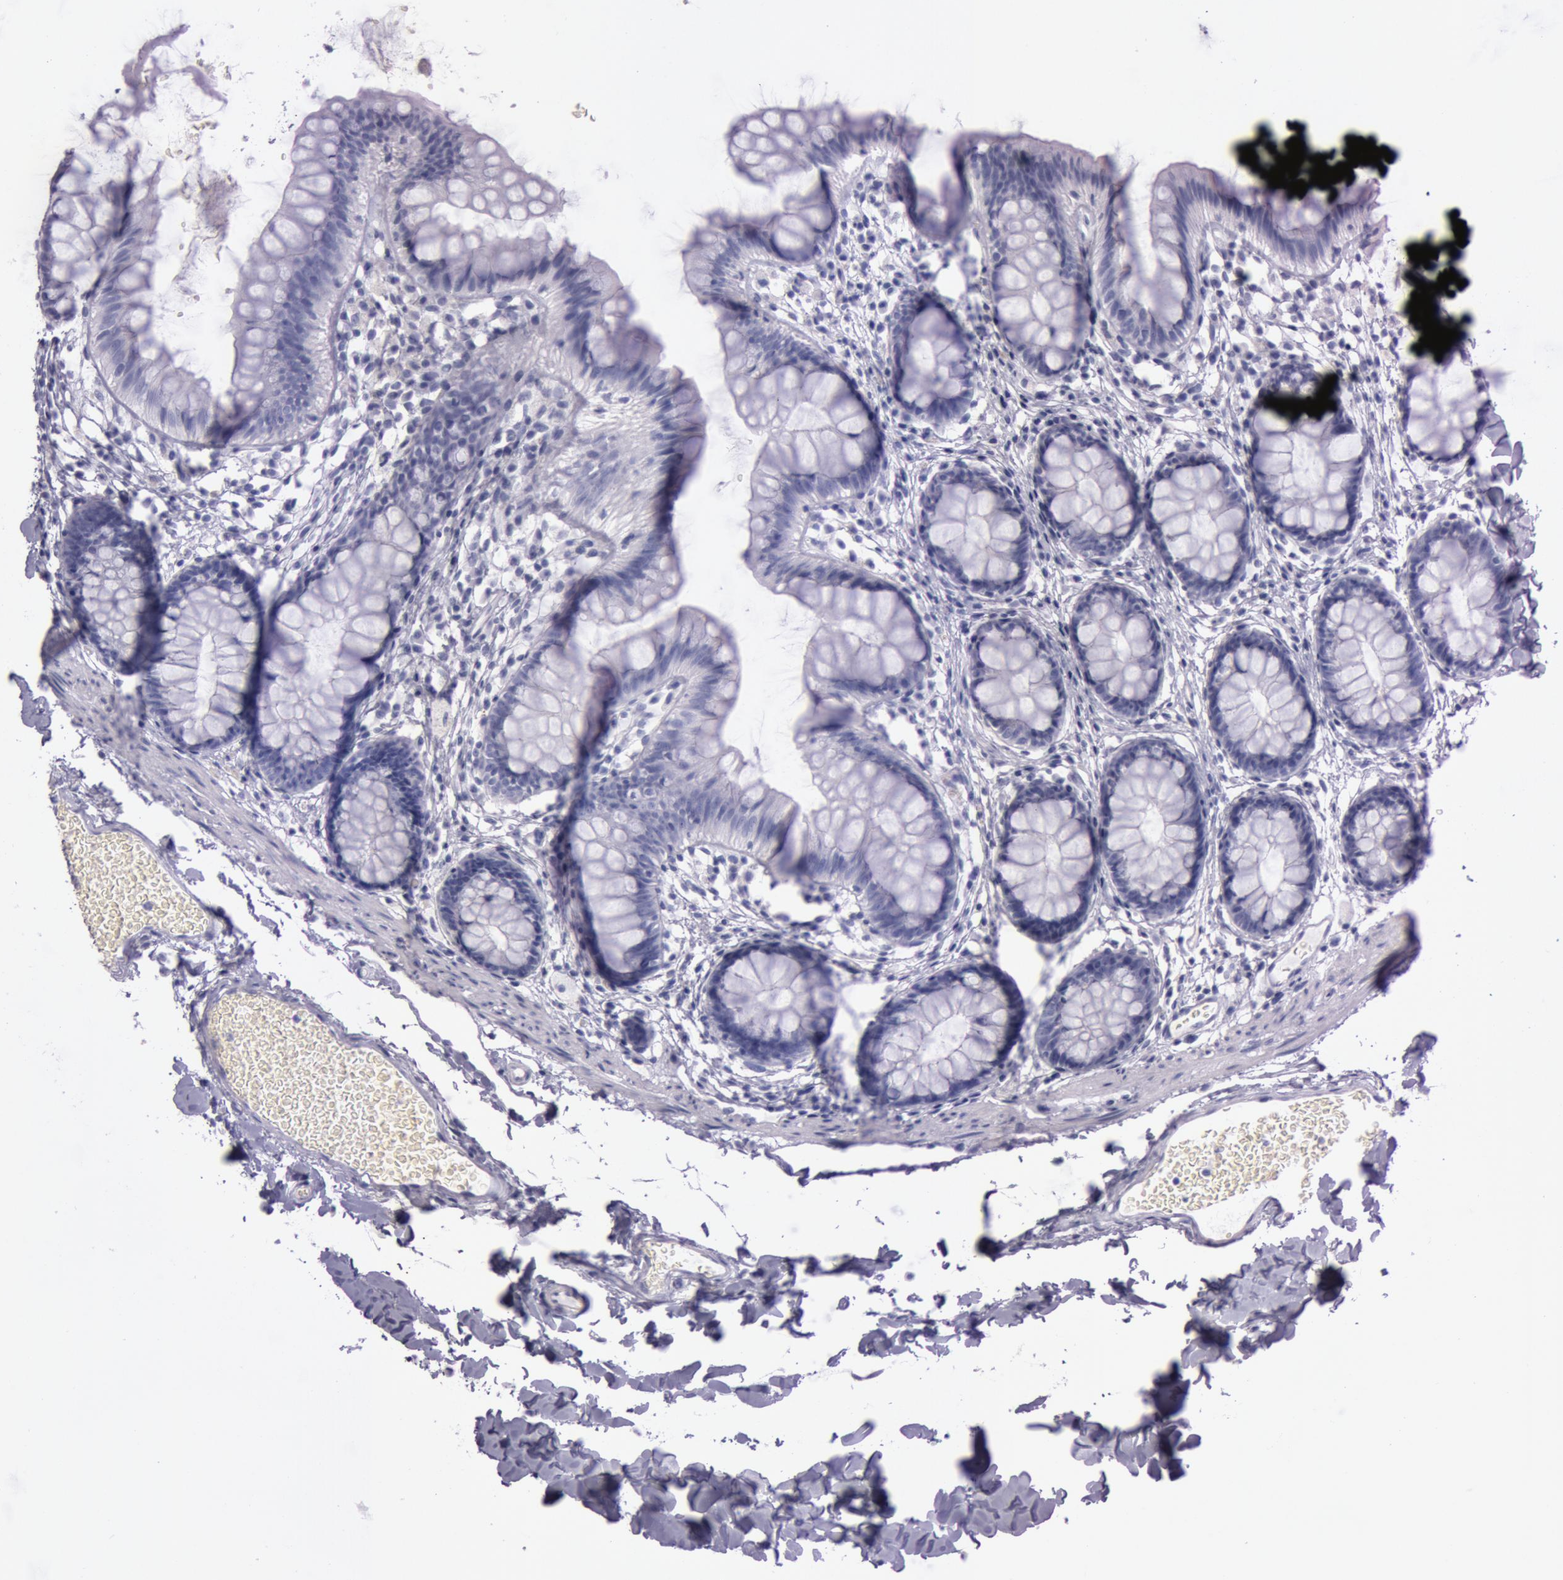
{"staining": {"intensity": "negative", "quantity": "none", "location": "none"}, "tissue": "colon", "cell_type": "Endothelial cells", "image_type": "normal", "snomed": [{"axis": "morphology", "description": "Normal tissue, NOS"}, {"axis": "topography", "description": "Smooth muscle"}, {"axis": "topography", "description": "Colon"}], "caption": "Immunohistochemistry histopathology image of unremarkable colon: colon stained with DAB reveals no significant protein expression in endothelial cells. The staining is performed using DAB brown chromogen with nuclei counter-stained in using hematoxylin.", "gene": "S100A7", "patient": {"sex": "male", "age": 67}}